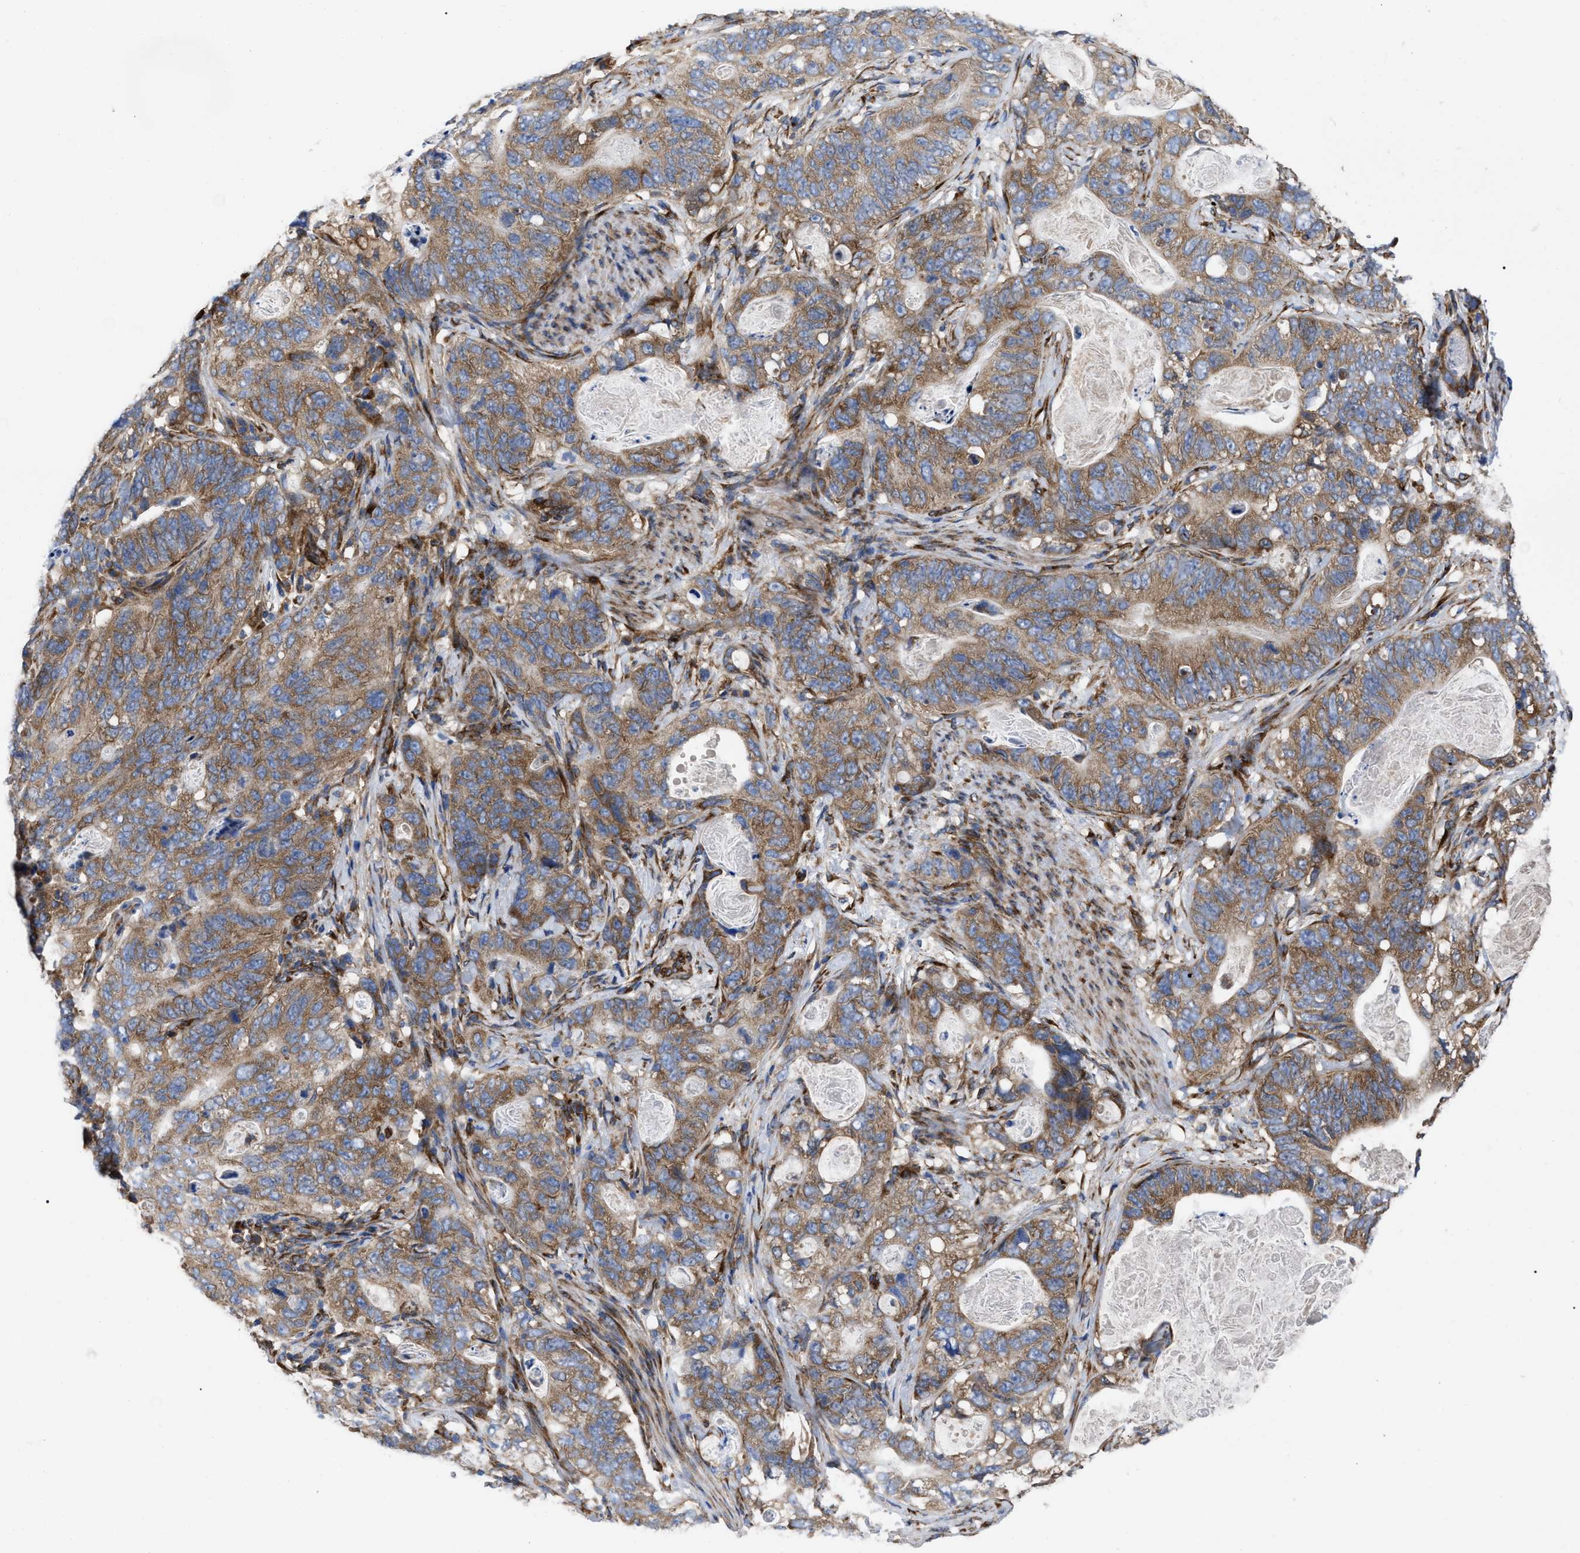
{"staining": {"intensity": "moderate", "quantity": ">75%", "location": "cytoplasmic/membranous"}, "tissue": "stomach cancer", "cell_type": "Tumor cells", "image_type": "cancer", "snomed": [{"axis": "morphology", "description": "Normal tissue, NOS"}, {"axis": "morphology", "description": "Adenocarcinoma, NOS"}, {"axis": "topography", "description": "Stomach"}], "caption": "A brown stain shows moderate cytoplasmic/membranous staining of a protein in adenocarcinoma (stomach) tumor cells. (Brightfield microscopy of DAB IHC at high magnification).", "gene": "FAM120A", "patient": {"sex": "female", "age": 89}}